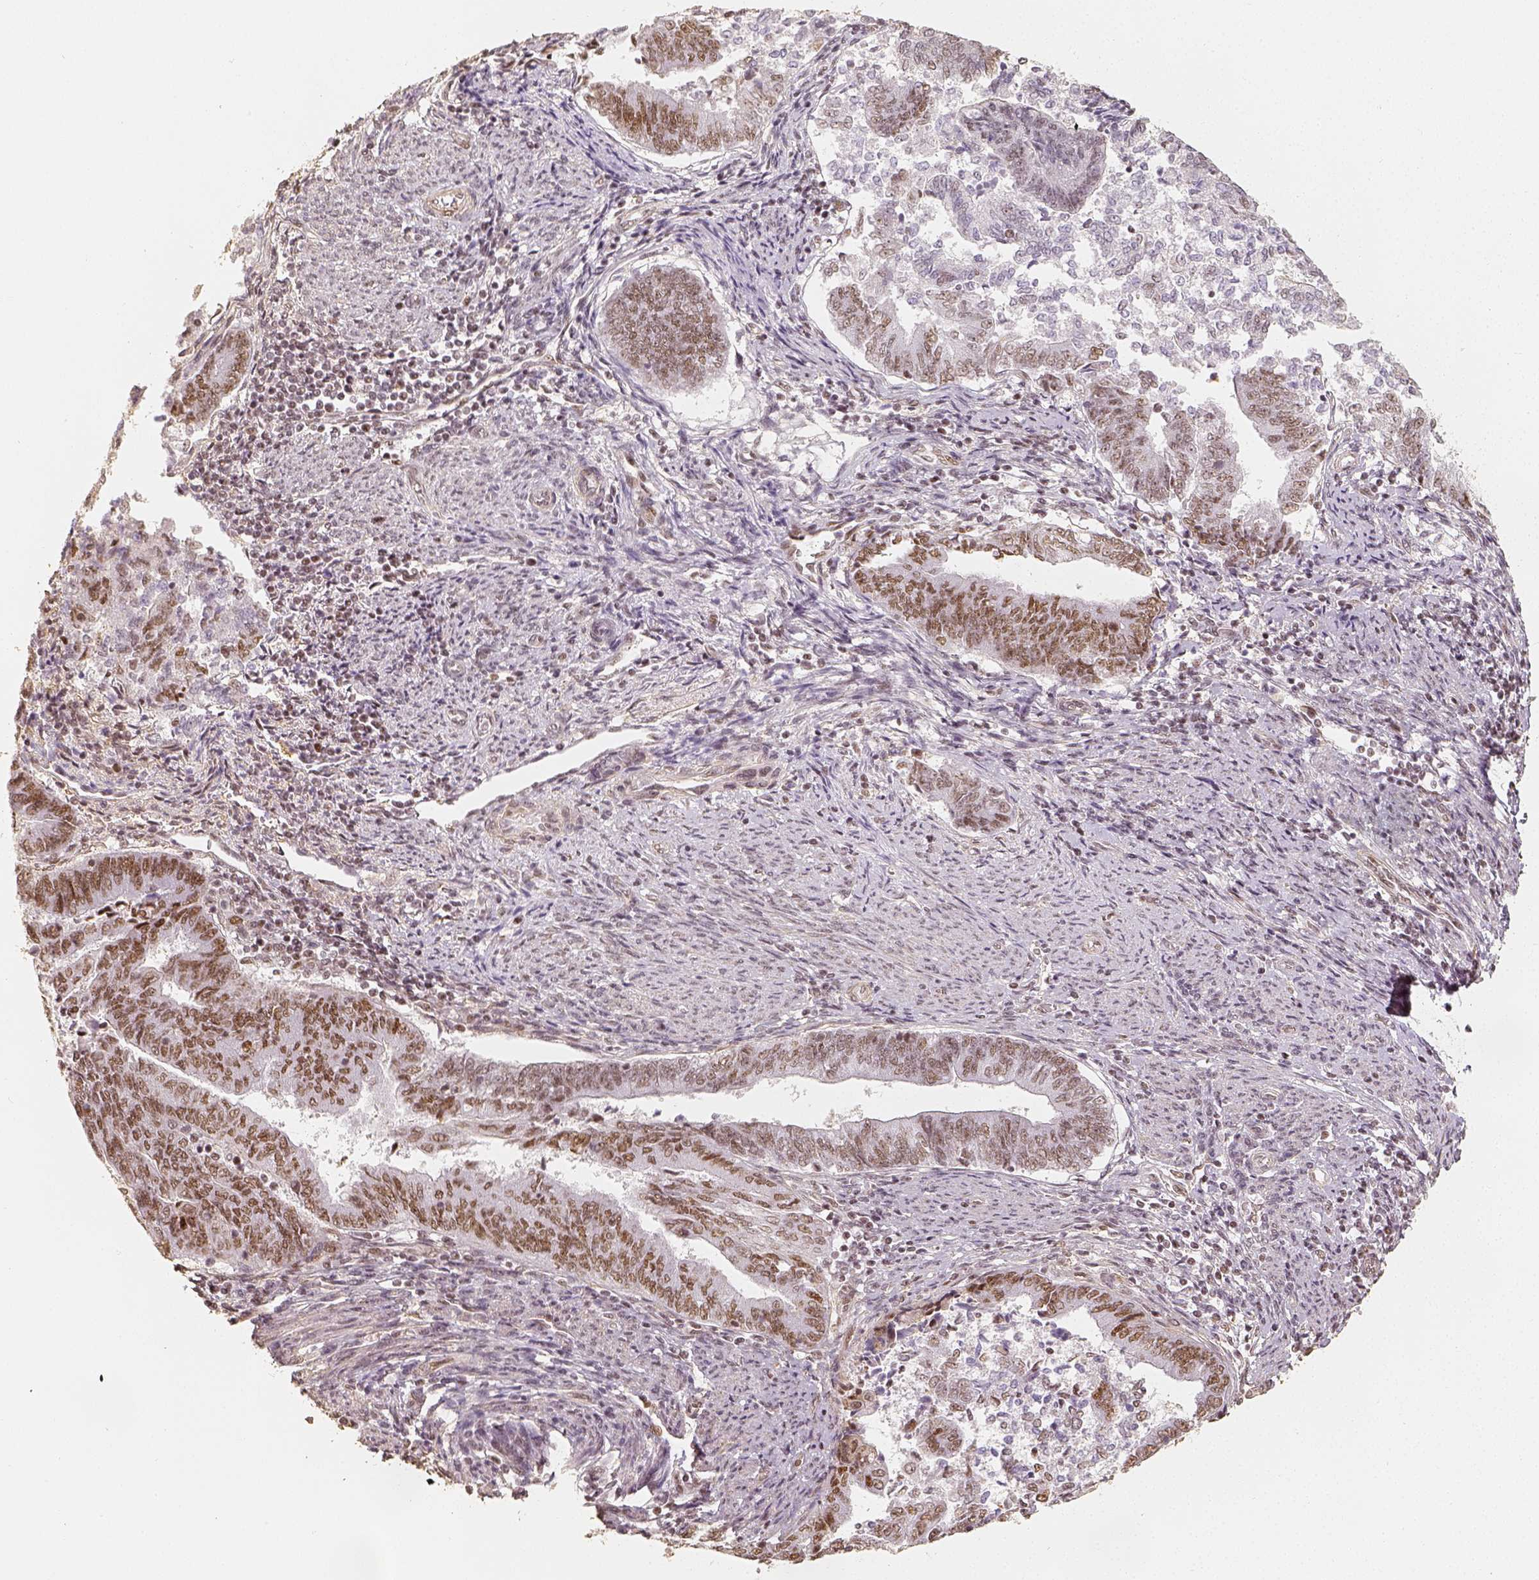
{"staining": {"intensity": "moderate", "quantity": "25%-75%", "location": "nuclear"}, "tissue": "endometrial cancer", "cell_type": "Tumor cells", "image_type": "cancer", "snomed": [{"axis": "morphology", "description": "Adenocarcinoma, NOS"}, {"axis": "topography", "description": "Endometrium"}], "caption": "An immunohistochemistry (IHC) photomicrograph of neoplastic tissue is shown. Protein staining in brown shows moderate nuclear positivity in adenocarcinoma (endometrial) within tumor cells.", "gene": "HDAC1", "patient": {"sex": "female", "age": 65}}